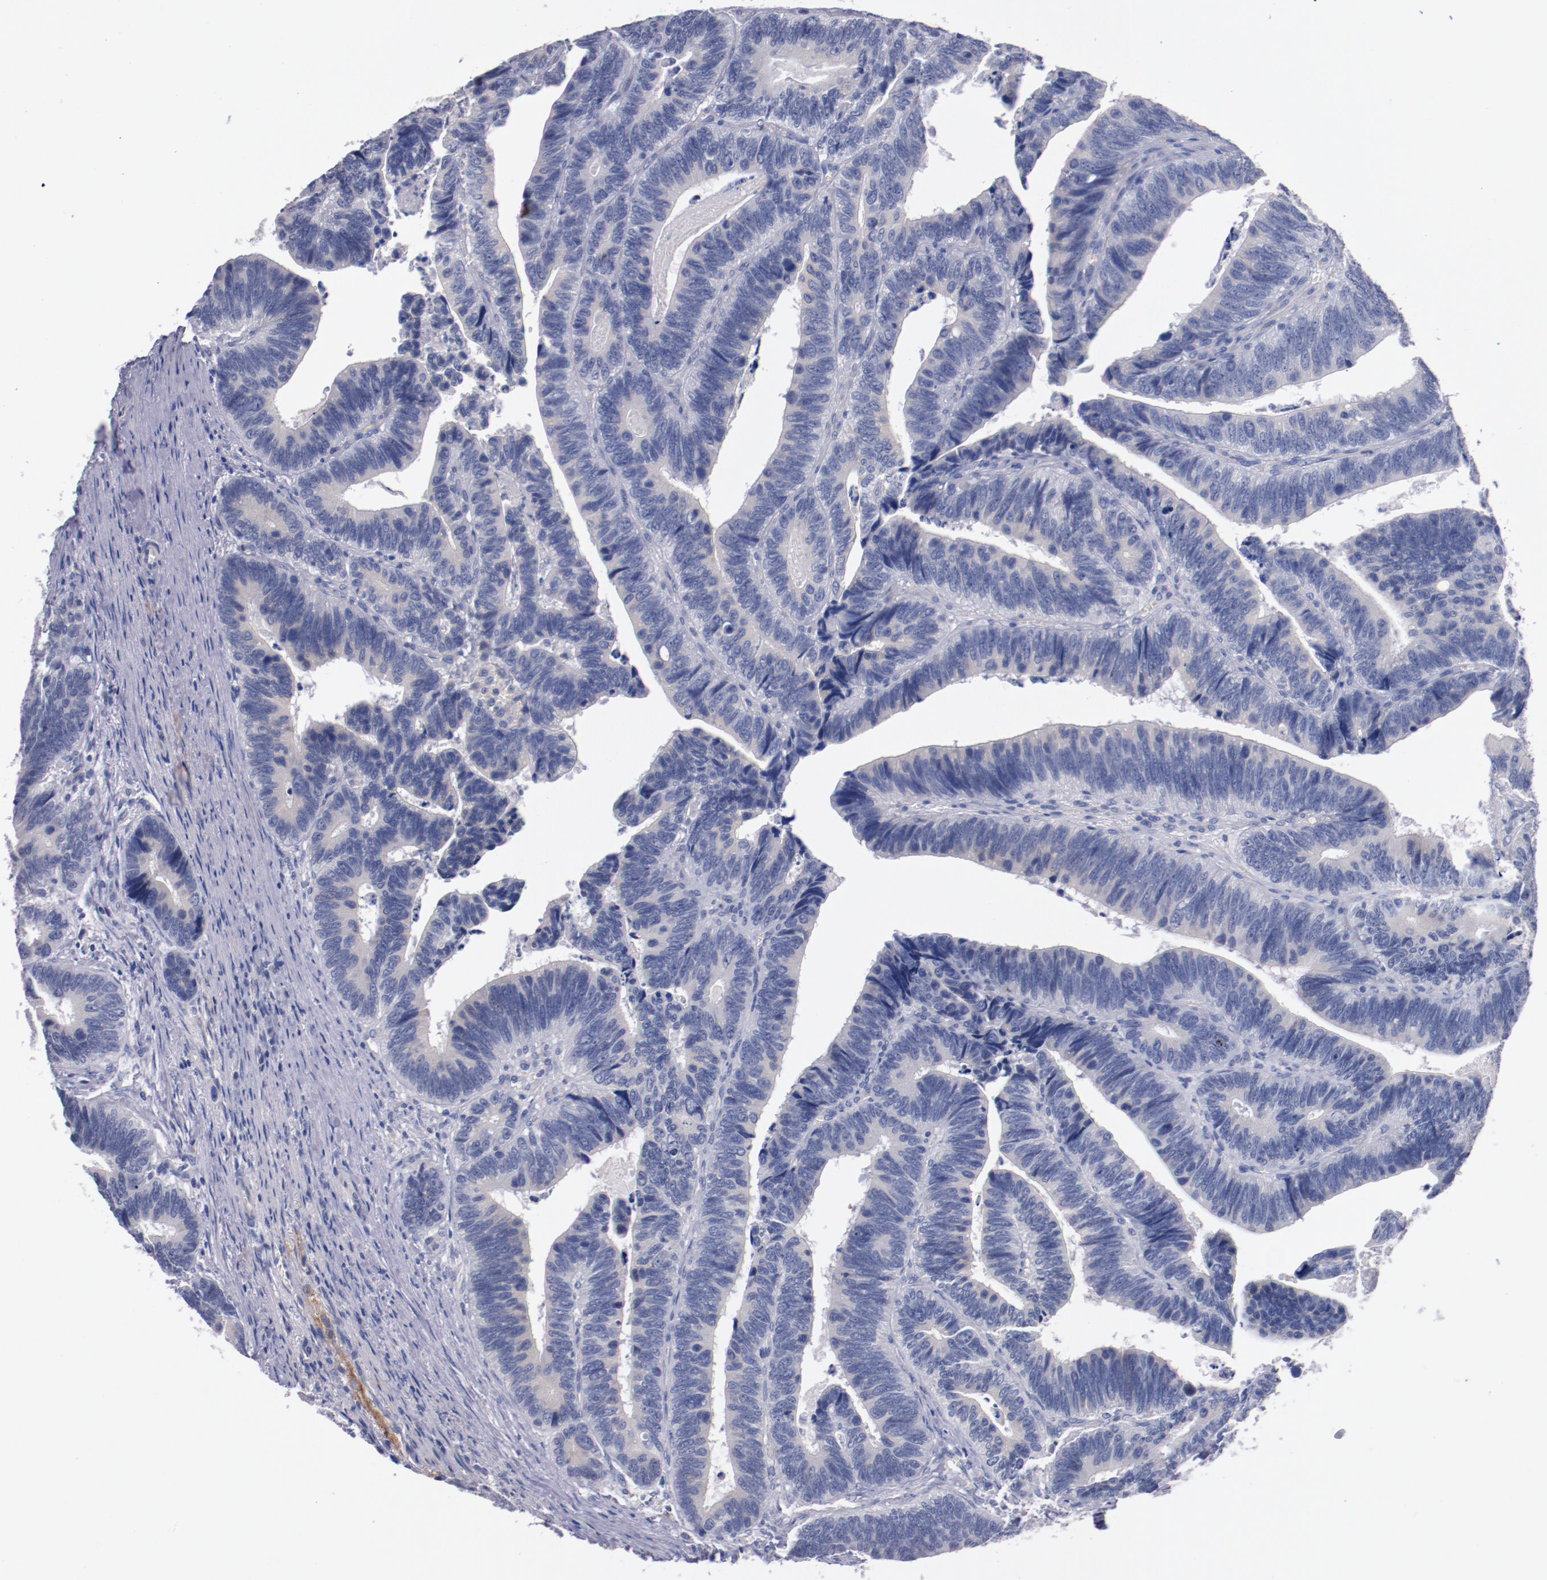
{"staining": {"intensity": "negative", "quantity": "none", "location": "none"}, "tissue": "colorectal cancer", "cell_type": "Tumor cells", "image_type": "cancer", "snomed": [{"axis": "morphology", "description": "Adenocarcinoma, NOS"}, {"axis": "topography", "description": "Colon"}], "caption": "This is an IHC image of human colorectal adenocarcinoma. There is no staining in tumor cells.", "gene": "CNTNAP2", "patient": {"sex": "male", "age": 72}}